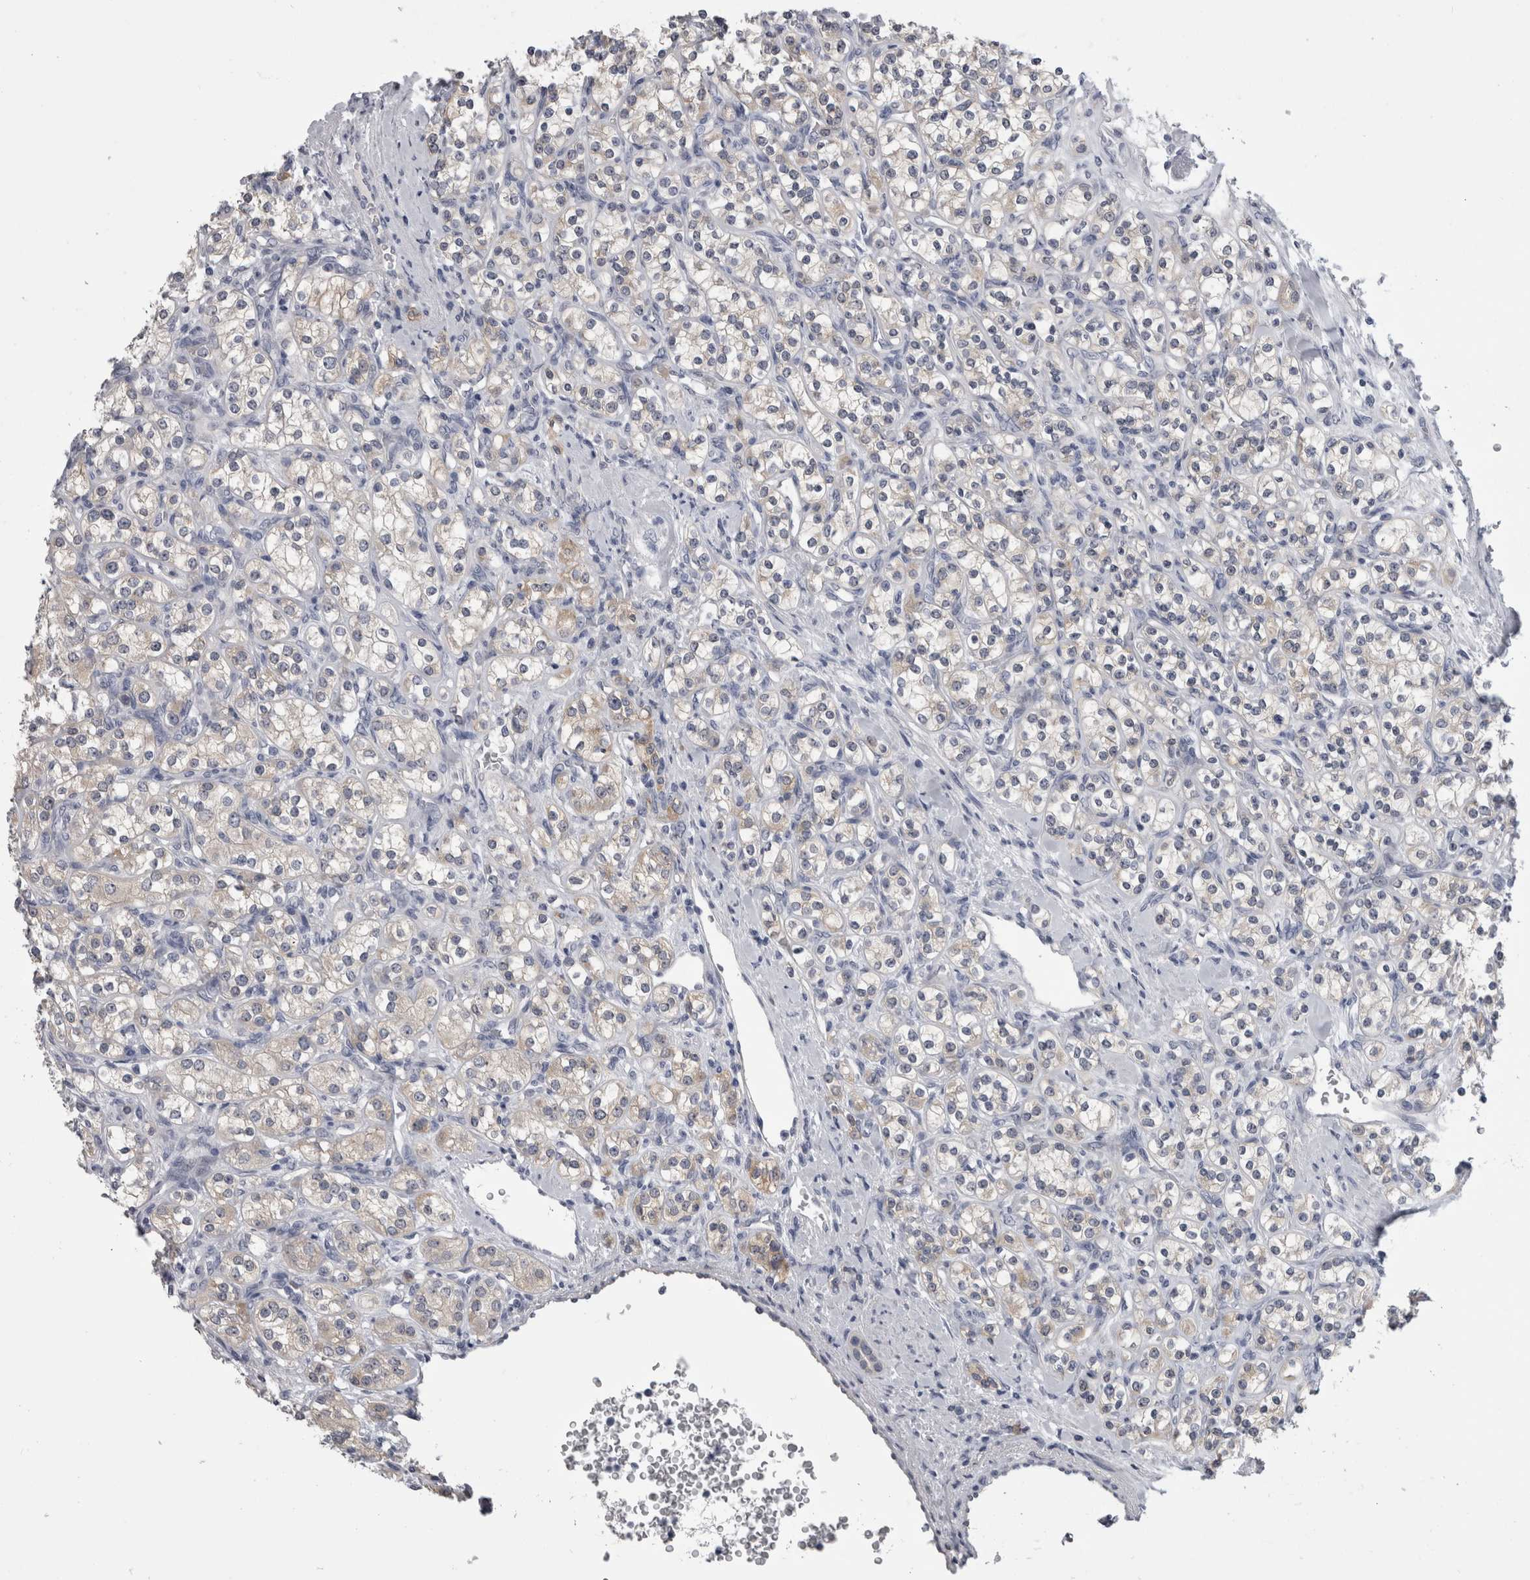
{"staining": {"intensity": "weak", "quantity": "<25%", "location": "cytoplasmic/membranous"}, "tissue": "renal cancer", "cell_type": "Tumor cells", "image_type": "cancer", "snomed": [{"axis": "morphology", "description": "Adenocarcinoma, NOS"}, {"axis": "topography", "description": "Kidney"}], "caption": "Tumor cells show no significant positivity in renal cancer (adenocarcinoma).", "gene": "AFMID", "patient": {"sex": "male", "age": 77}}